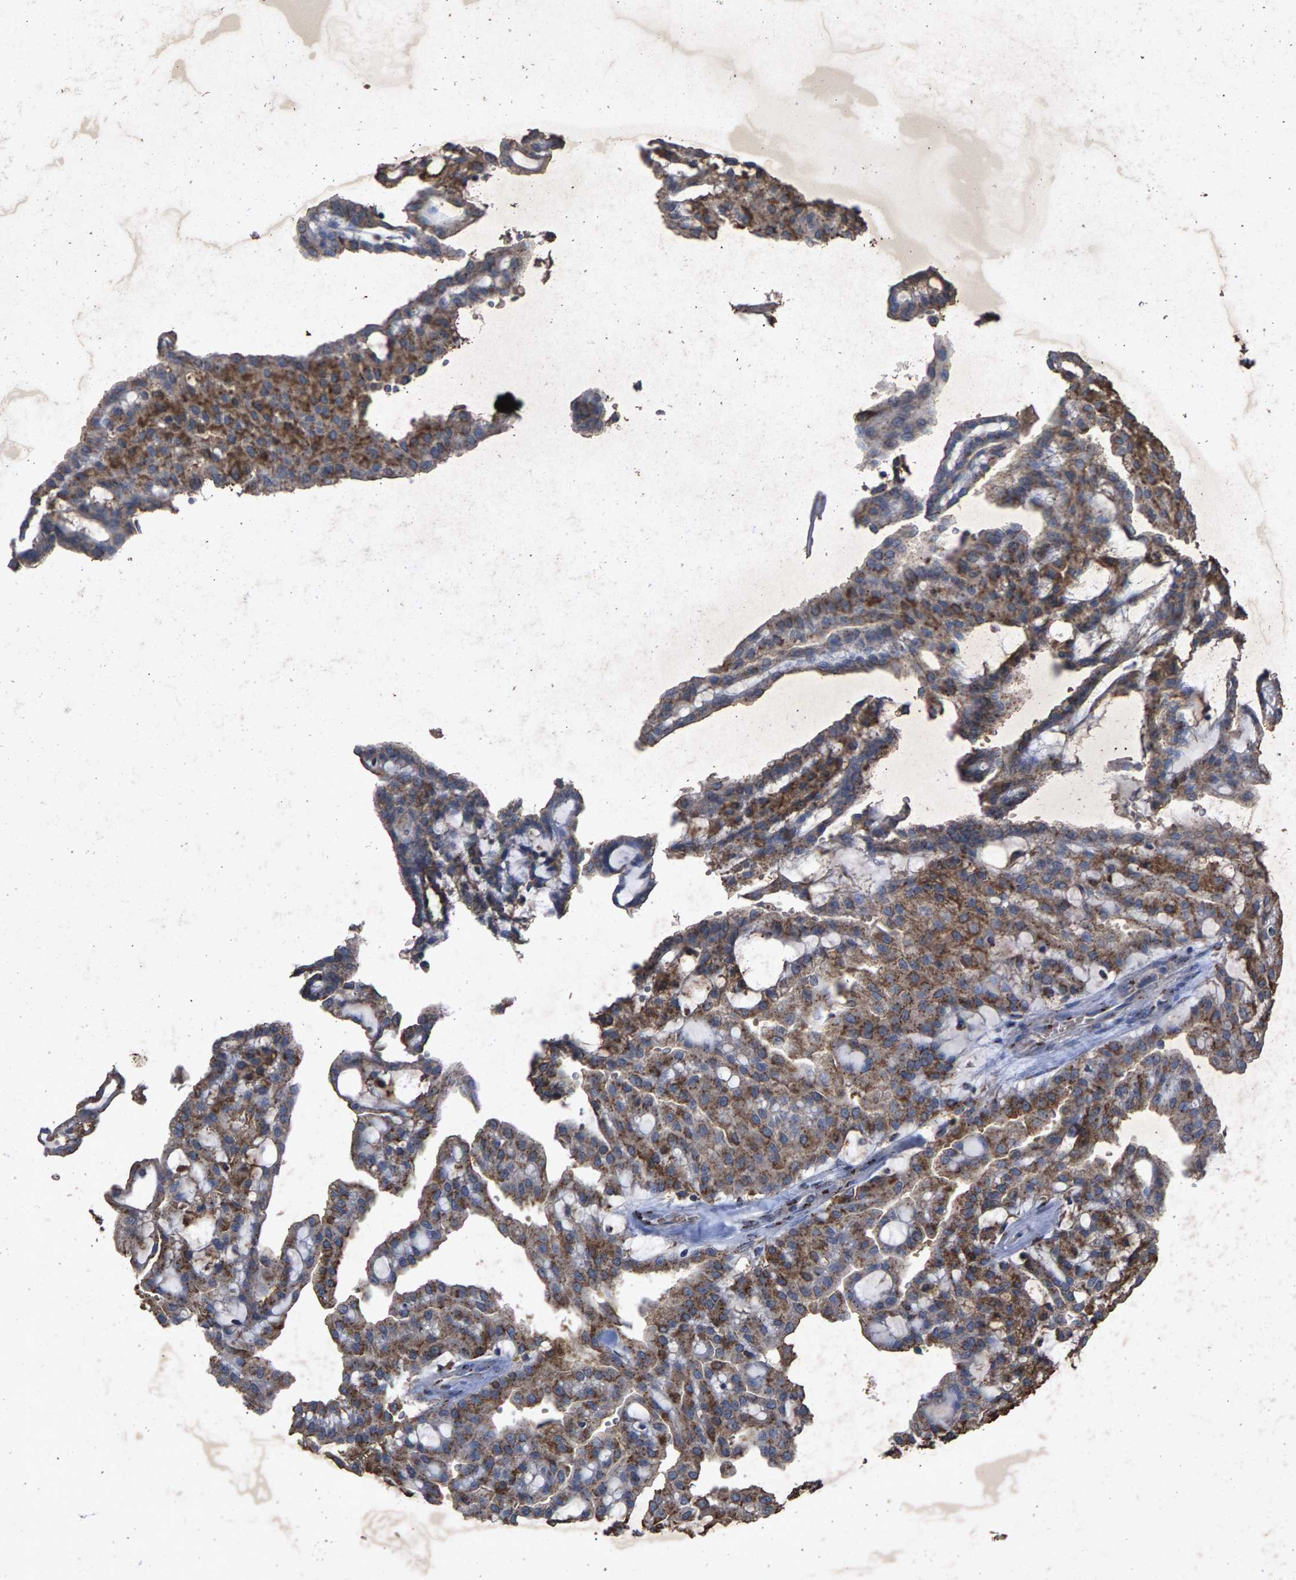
{"staining": {"intensity": "moderate", "quantity": ">75%", "location": "cytoplasmic/membranous"}, "tissue": "renal cancer", "cell_type": "Tumor cells", "image_type": "cancer", "snomed": [{"axis": "morphology", "description": "Adenocarcinoma, NOS"}, {"axis": "topography", "description": "Kidney"}], "caption": "Renal cancer (adenocarcinoma) stained with IHC demonstrates moderate cytoplasmic/membranous positivity in approximately >75% of tumor cells.", "gene": "MAN2A1", "patient": {"sex": "male", "age": 63}}